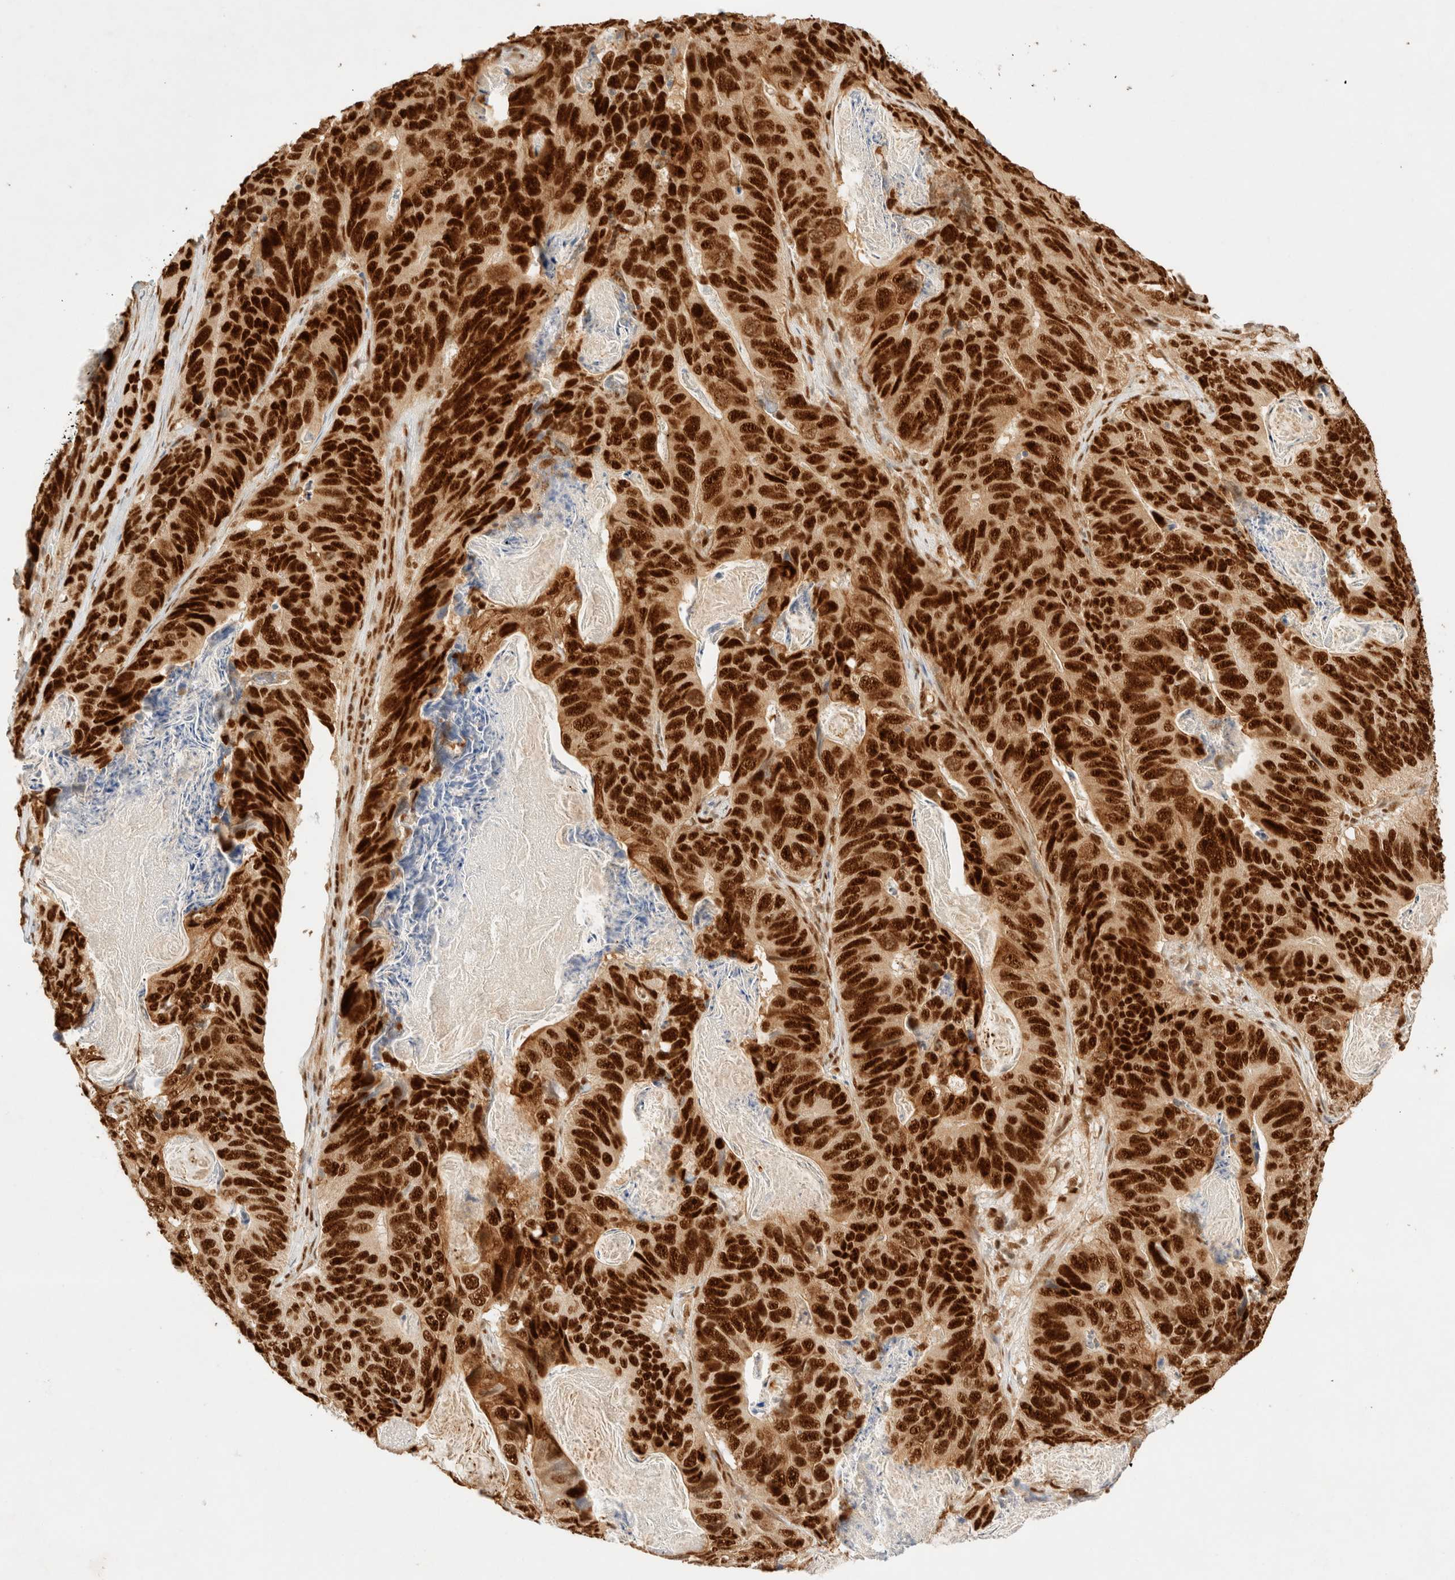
{"staining": {"intensity": "strong", "quantity": ">75%", "location": "nuclear"}, "tissue": "stomach cancer", "cell_type": "Tumor cells", "image_type": "cancer", "snomed": [{"axis": "morphology", "description": "Normal tissue, NOS"}, {"axis": "morphology", "description": "Adenocarcinoma, NOS"}, {"axis": "topography", "description": "Stomach"}], "caption": "Stomach cancer (adenocarcinoma) tissue reveals strong nuclear positivity in about >75% of tumor cells", "gene": "ZNF768", "patient": {"sex": "female", "age": 89}}